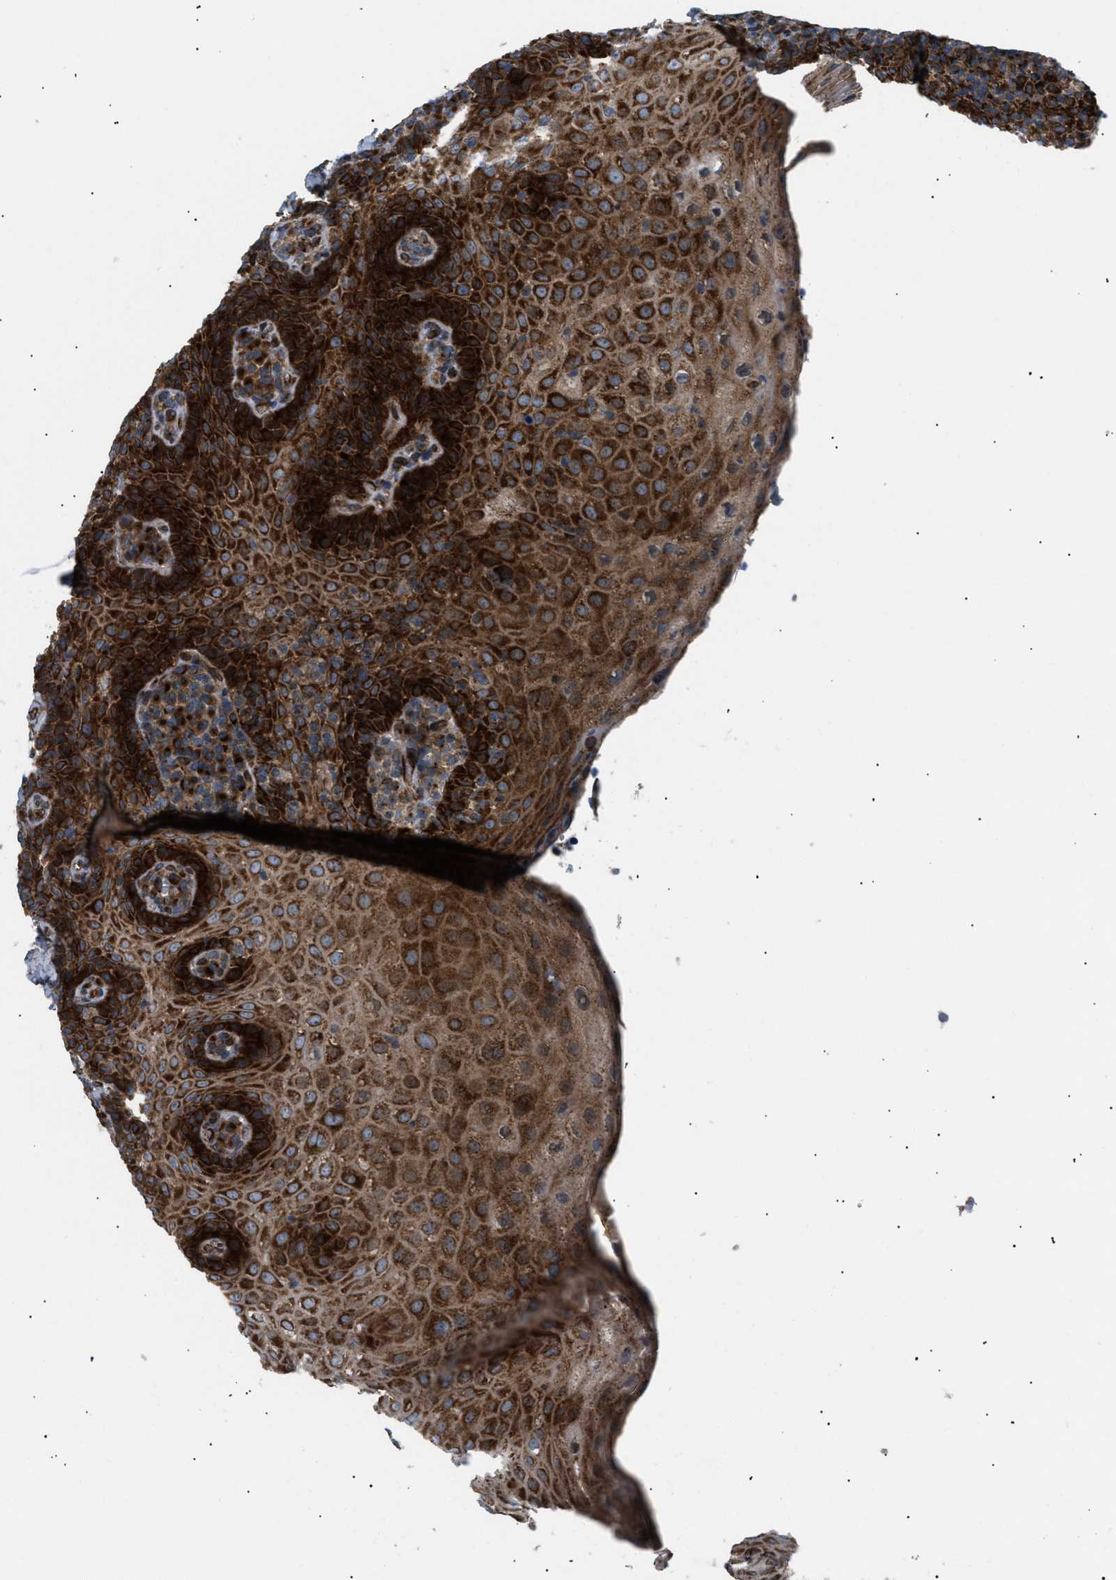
{"staining": {"intensity": "strong", "quantity": "25%-75%", "location": "cytoplasmic/membranous"}, "tissue": "tonsil", "cell_type": "Germinal center cells", "image_type": "normal", "snomed": [{"axis": "morphology", "description": "Normal tissue, NOS"}, {"axis": "topography", "description": "Tonsil"}], "caption": "High-power microscopy captured an immunohistochemistry image of normal tonsil, revealing strong cytoplasmic/membranous expression in approximately 25%-75% of germinal center cells.", "gene": "LYSMD3", "patient": {"sex": "male", "age": 37}}